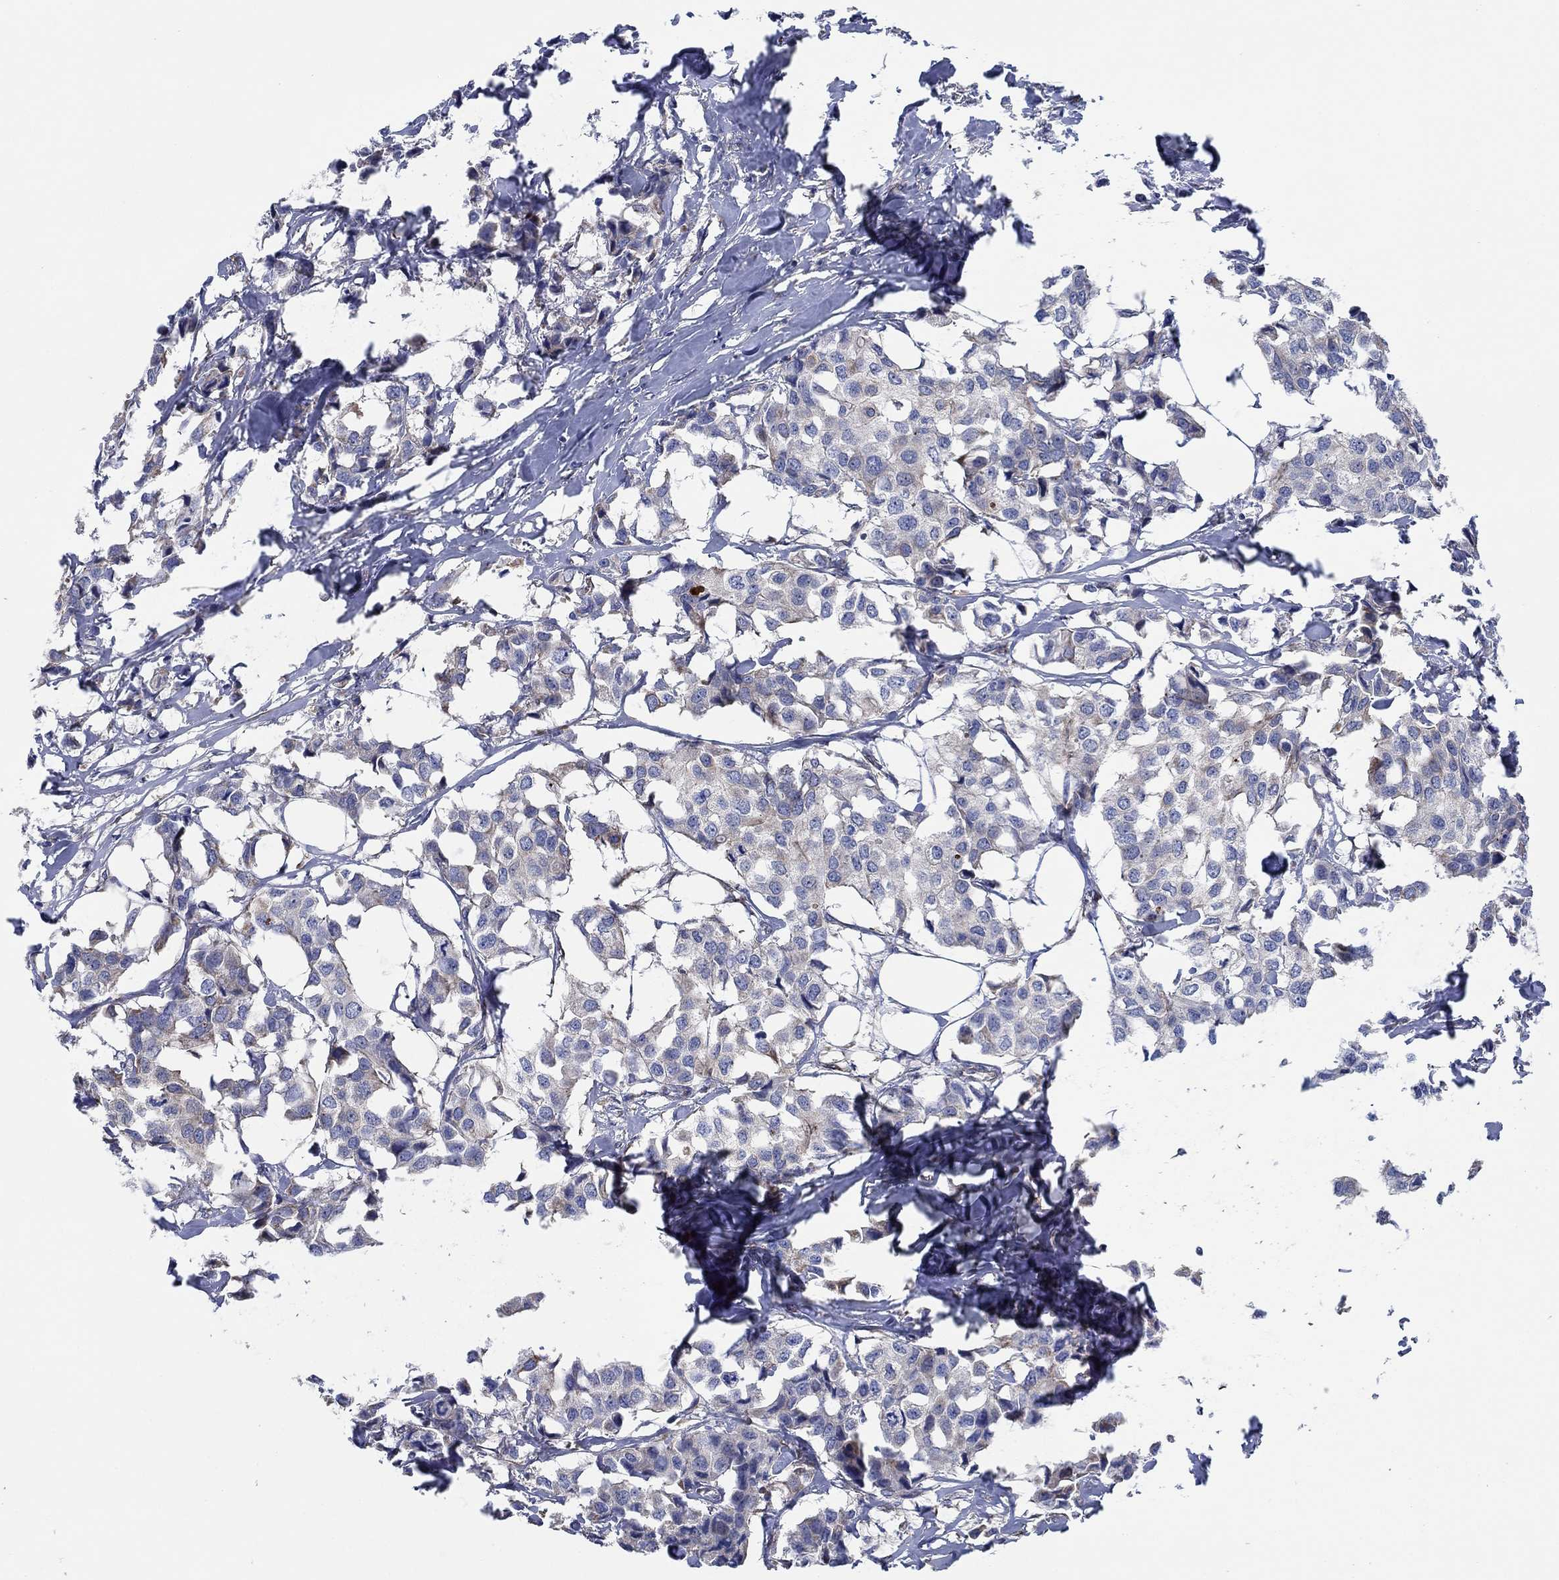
{"staining": {"intensity": "negative", "quantity": "none", "location": "none"}, "tissue": "breast cancer", "cell_type": "Tumor cells", "image_type": "cancer", "snomed": [{"axis": "morphology", "description": "Duct carcinoma"}, {"axis": "topography", "description": "Breast"}], "caption": "The IHC histopathology image has no significant positivity in tumor cells of intraductal carcinoma (breast) tissue. The staining is performed using DAB brown chromogen with nuclei counter-stained in using hematoxylin.", "gene": "FMN1", "patient": {"sex": "female", "age": 80}}